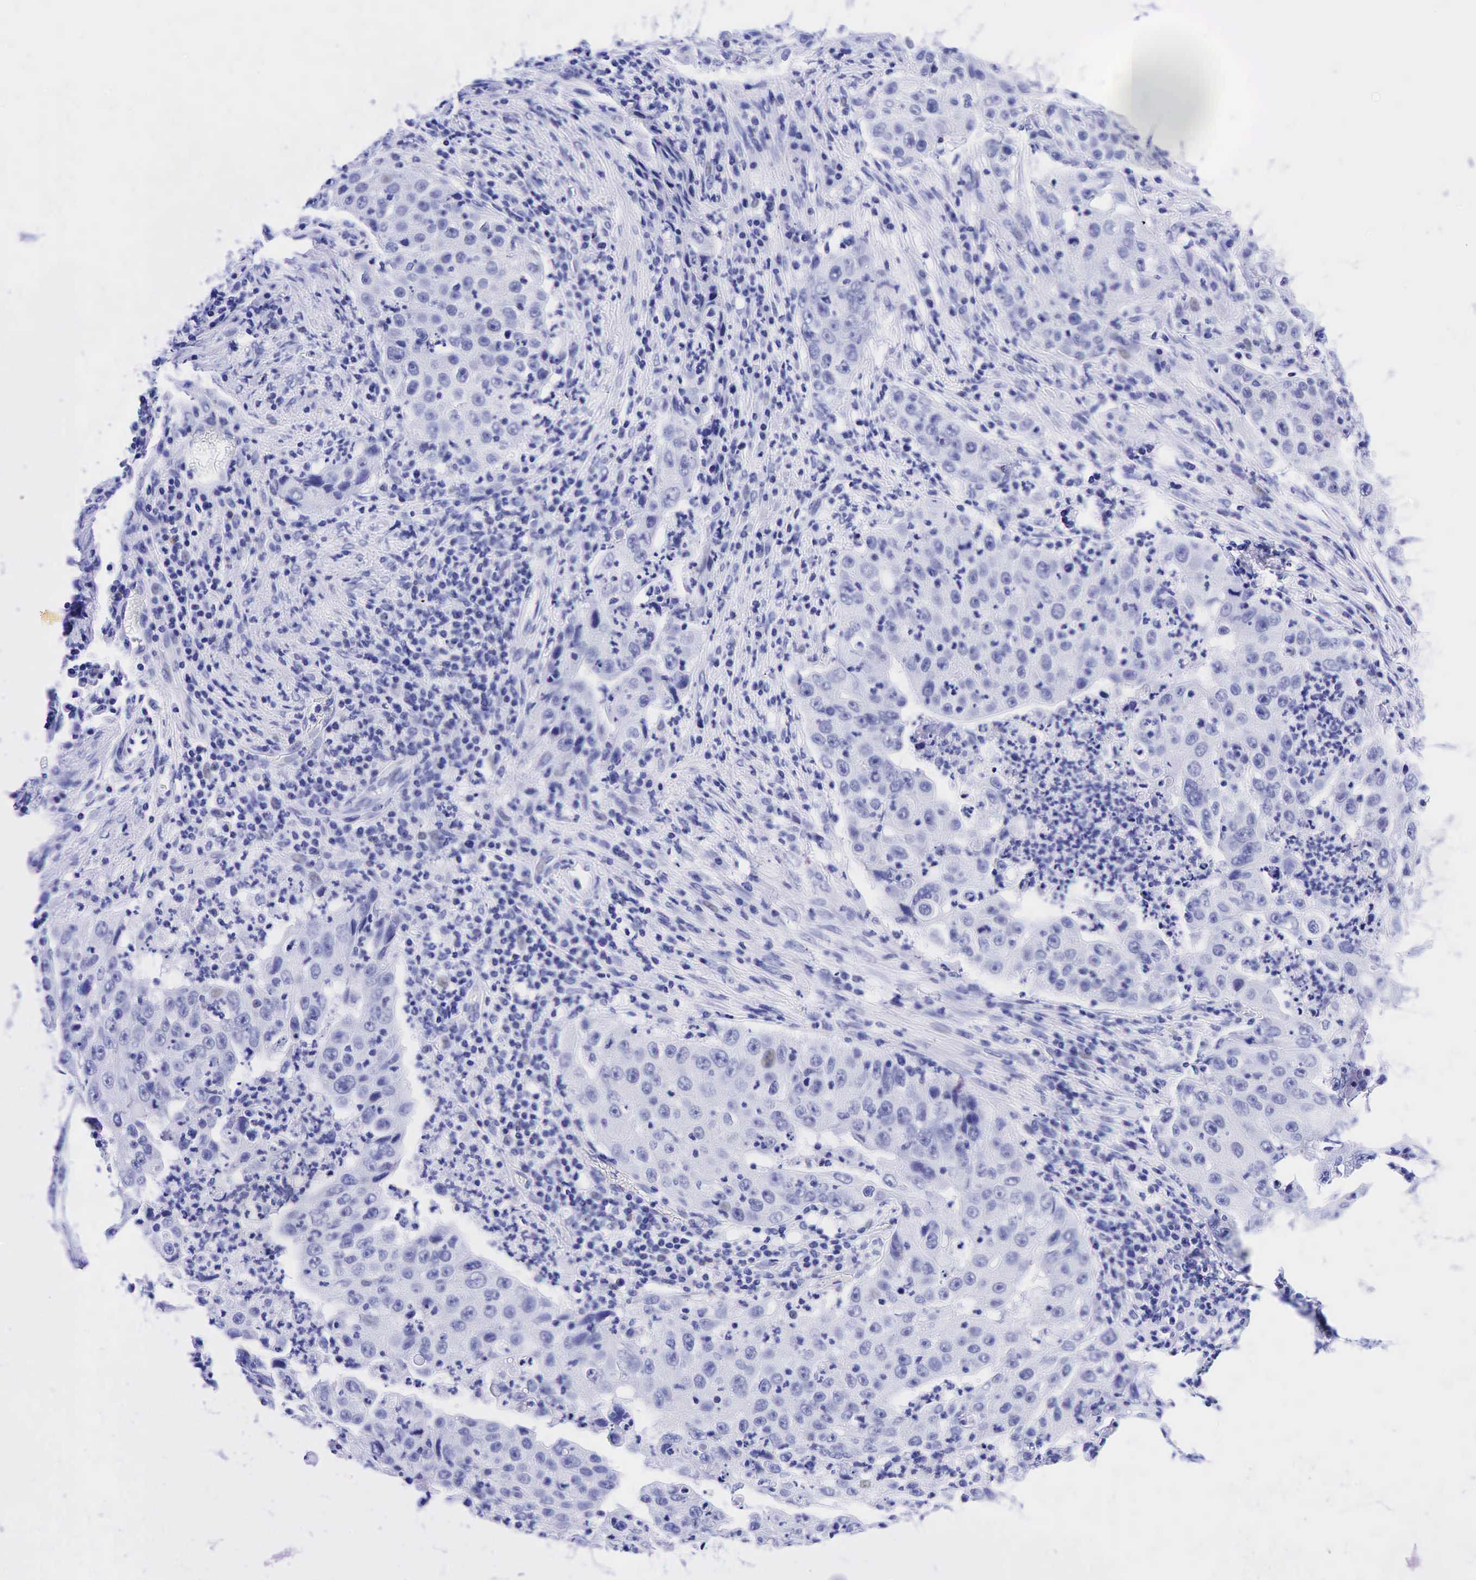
{"staining": {"intensity": "negative", "quantity": "none", "location": "none"}, "tissue": "lung cancer", "cell_type": "Tumor cells", "image_type": "cancer", "snomed": [{"axis": "morphology", "description": "Squamous cell carcinoma, NOS"}, {"axis": "topography", "description": "Lung"}], "caption": "Lung squamous cell carcinoma stained for a protein using immunohistochemistry shows no expression tumor cells.", "gene": "ESR1", "patient": {"sex": "male", "age": 64}}